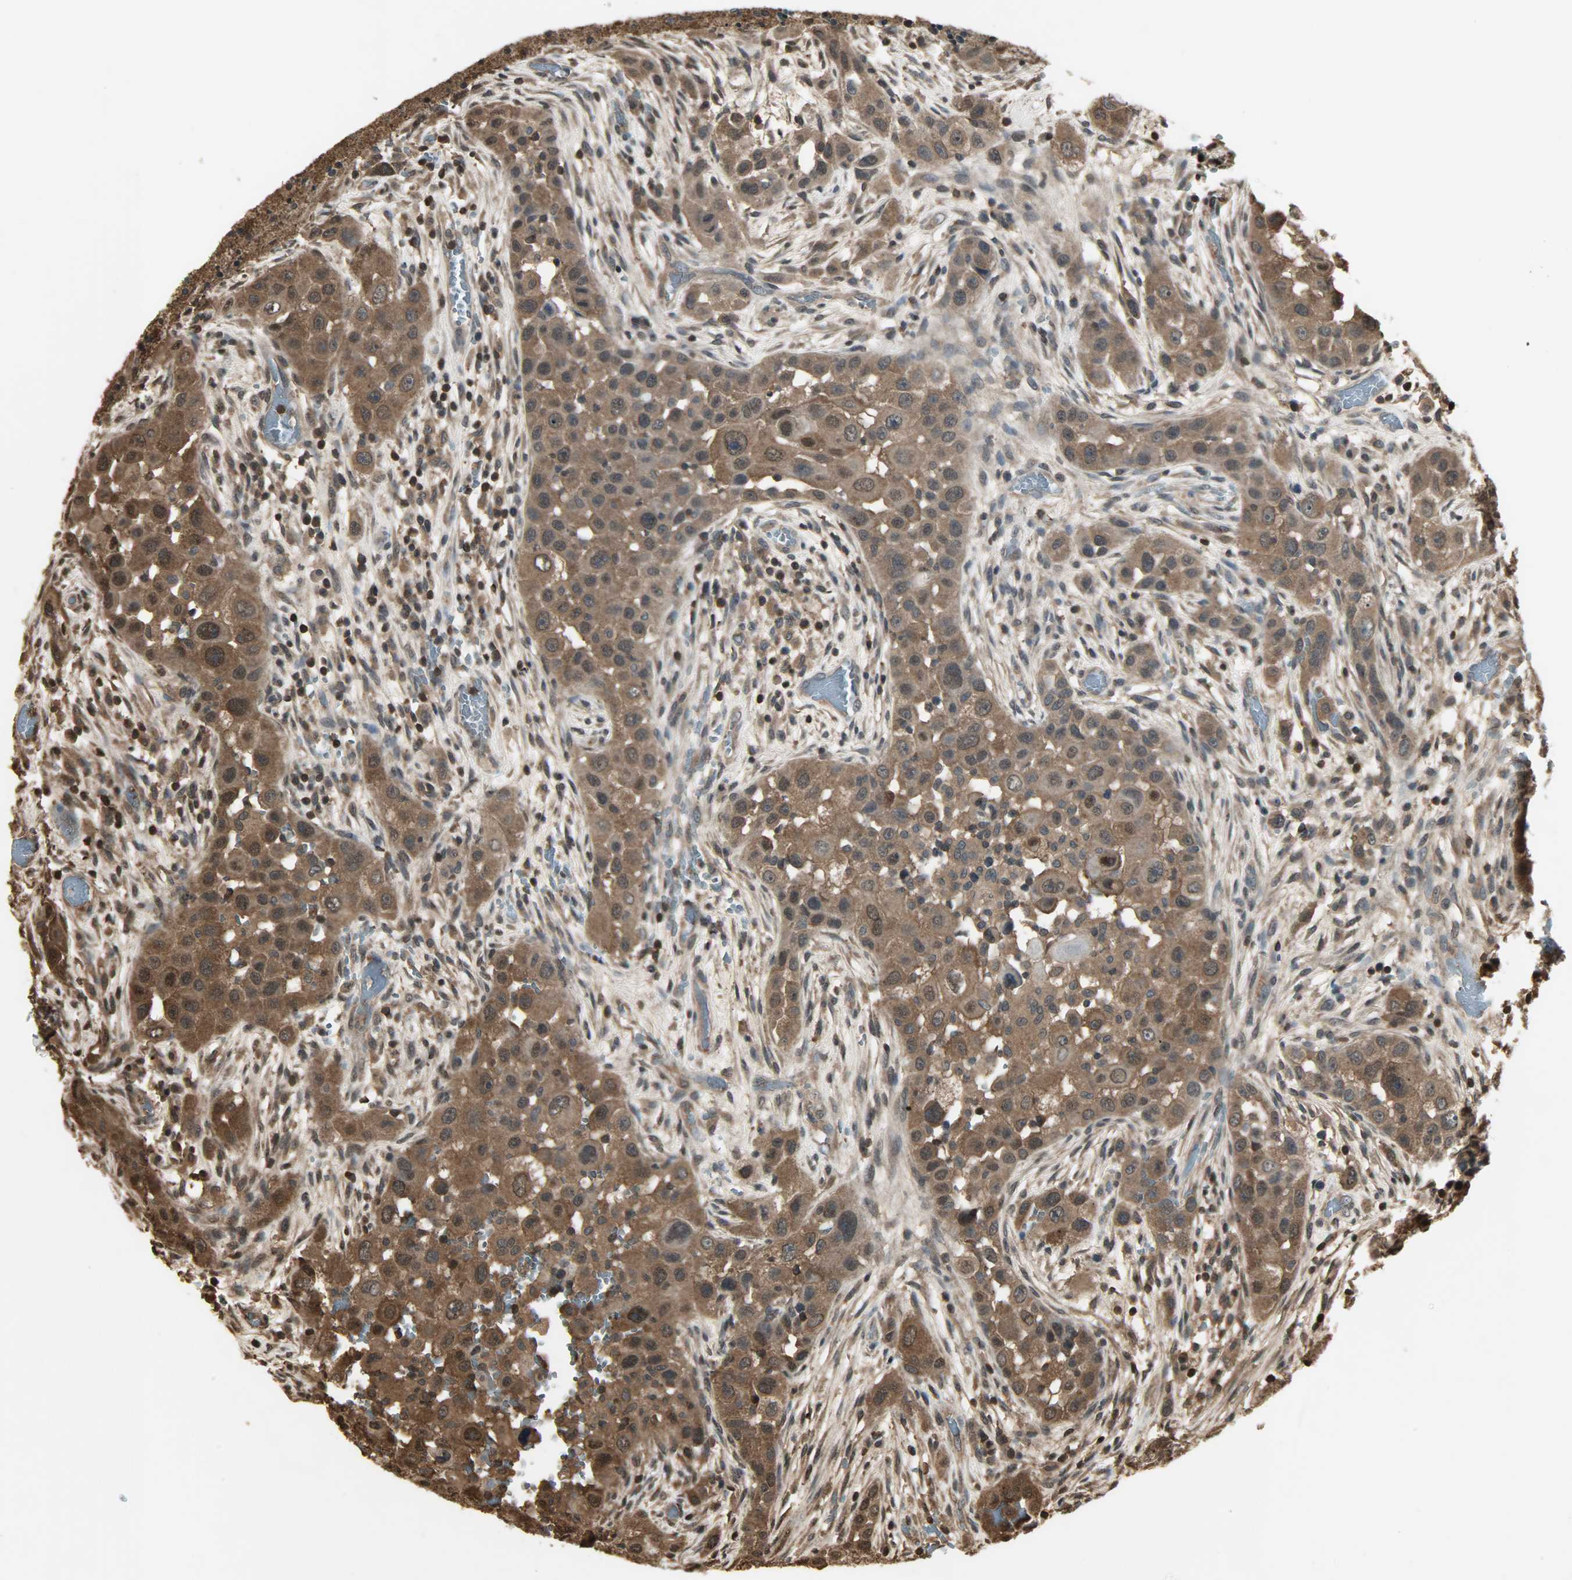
{"staining": {"intensity": "strong", "quantity": ">75%", "location": "cytoplasmic/membranous,nuclear"}, "tissue": "head and neck cancer", "cell_type": "Tumor cells", "image_type": "cancer", "snomed": [{"axis": "morphology", "description": "Carcinoma, NOS"}, {"axis": "topography", "description": "Head-Neck"}], "caption": "IHC (DAB) staining of human head and neck carcinoma displays strong cytoplasmic/membranous and nuclear protein expression in approximately >75% of tumor cells.", "gene": "YWHAZ", "patient": {"sex": "male", "age": 87}}